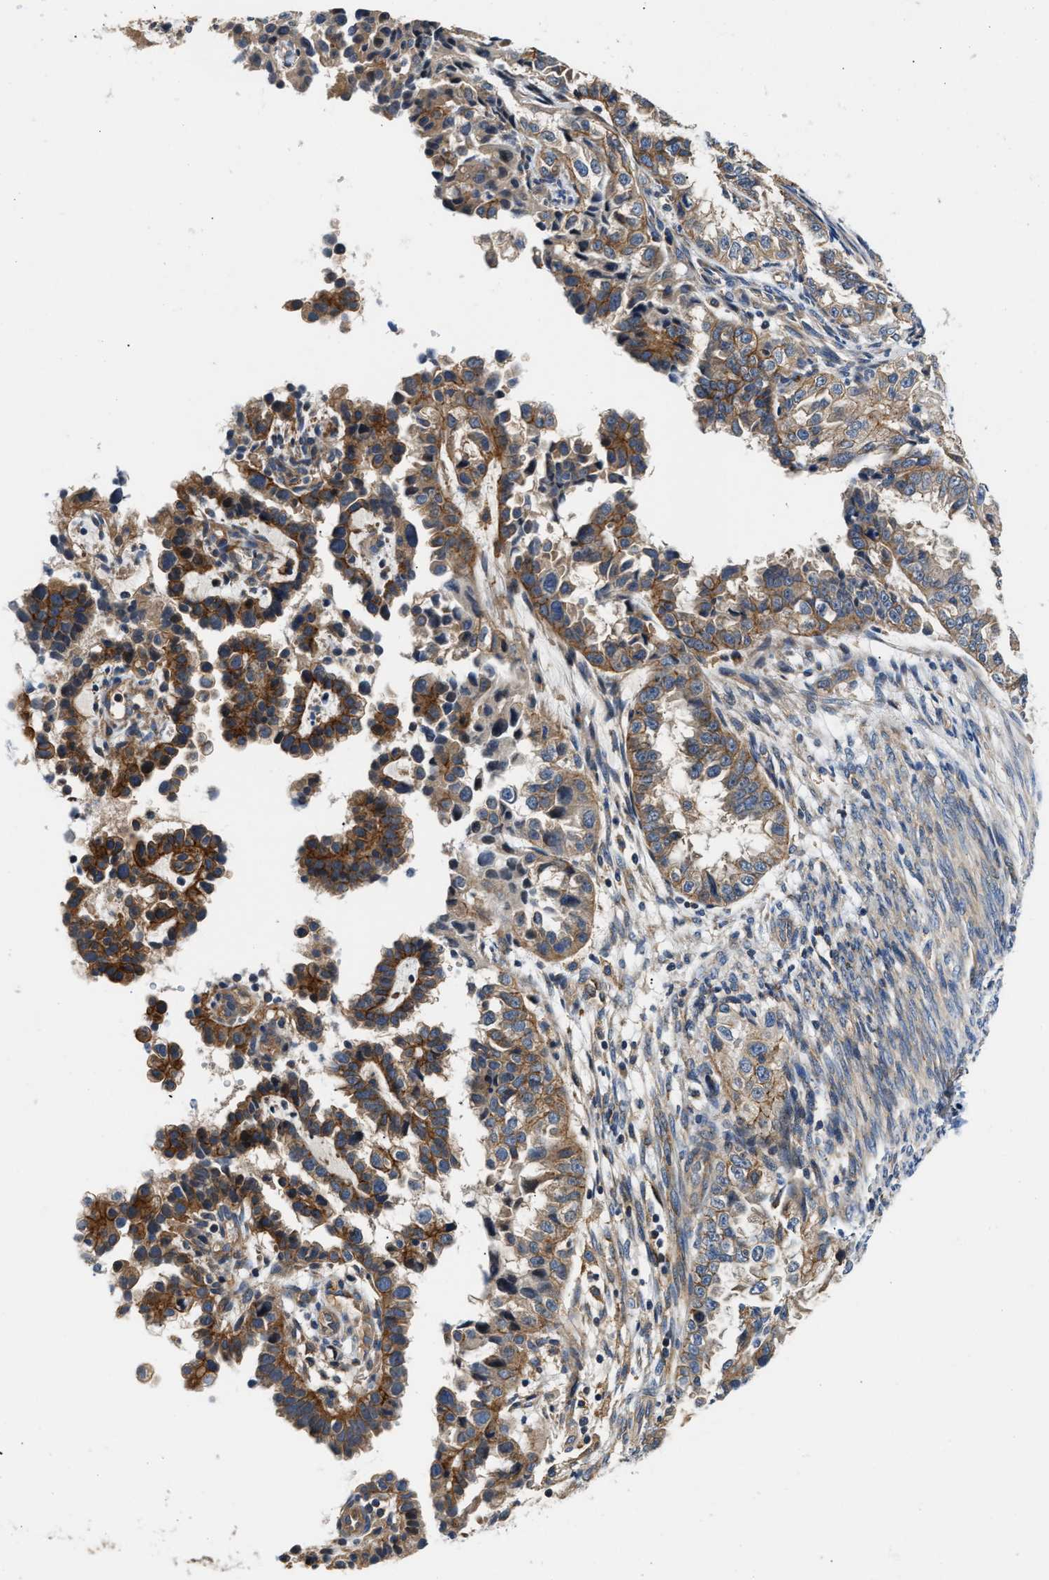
{"staining": {"intensity": "moderate", "quantity": "25%-75%", "location": "cytoplasmic/membranous"}, "tissue": "endometrial cancer", "cell_type": "Tumor cells", "image_type": "cancer", "snomed": [{"axis": "morphology", "description": "Adenocarcinoma, NOS"}, {"axis": "topography", "description": "Endometrium"}], "caption": "DAB (3,3'-diaminobenzidine) immunohistochemical staining of human endometrial adenocarcinoma demonstrates moderate cytoplasmic/membranous protein staining in approximately 25%-75% of tumor cells.", "gene": "TEX2", "patient": {"sex": "female", "age": 85}}